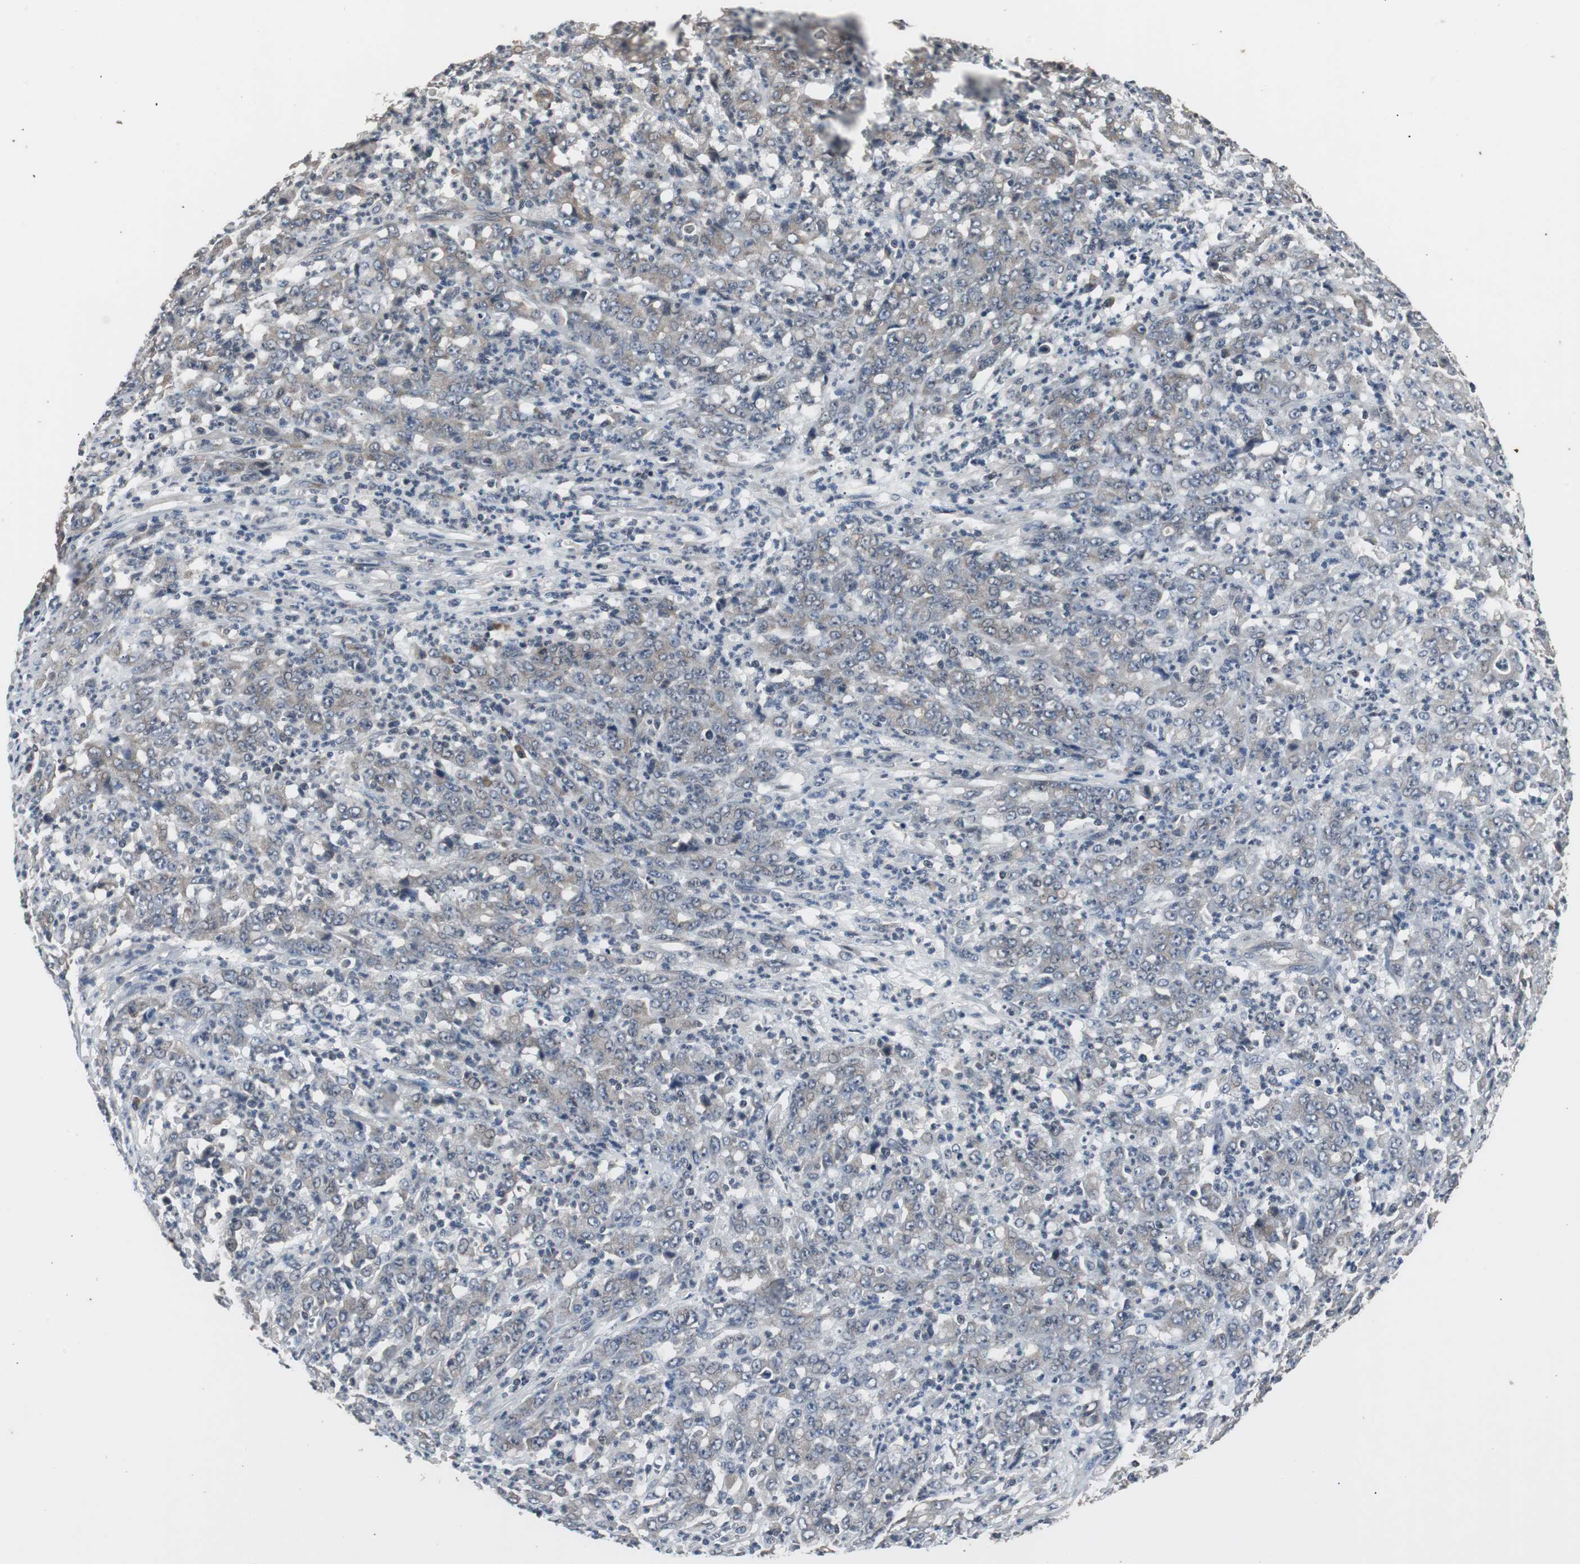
{"staining": {"intensity": "weak", "quantity": ">75%", "location": "cytoplasmic/membranous"}, "tissue": "stomach cancer", "cell_type": "Tumor cells", "image_type": "cancer", "snomed": [{"axis": "morphology", "description": "Adenocarcinoma, NOS"}, {"axis": "topography", "description": "Stomach, lower"}], "caption": "Approximately >75% of tumor cells in human stomach adenocarcinoma exhibit weak cytoplasmic/membranous protein positivity as visualized by brown immunohistochemical staining.", "gene": "ZMPSTE24", "patient": {"sex": "female", "age": 71}}